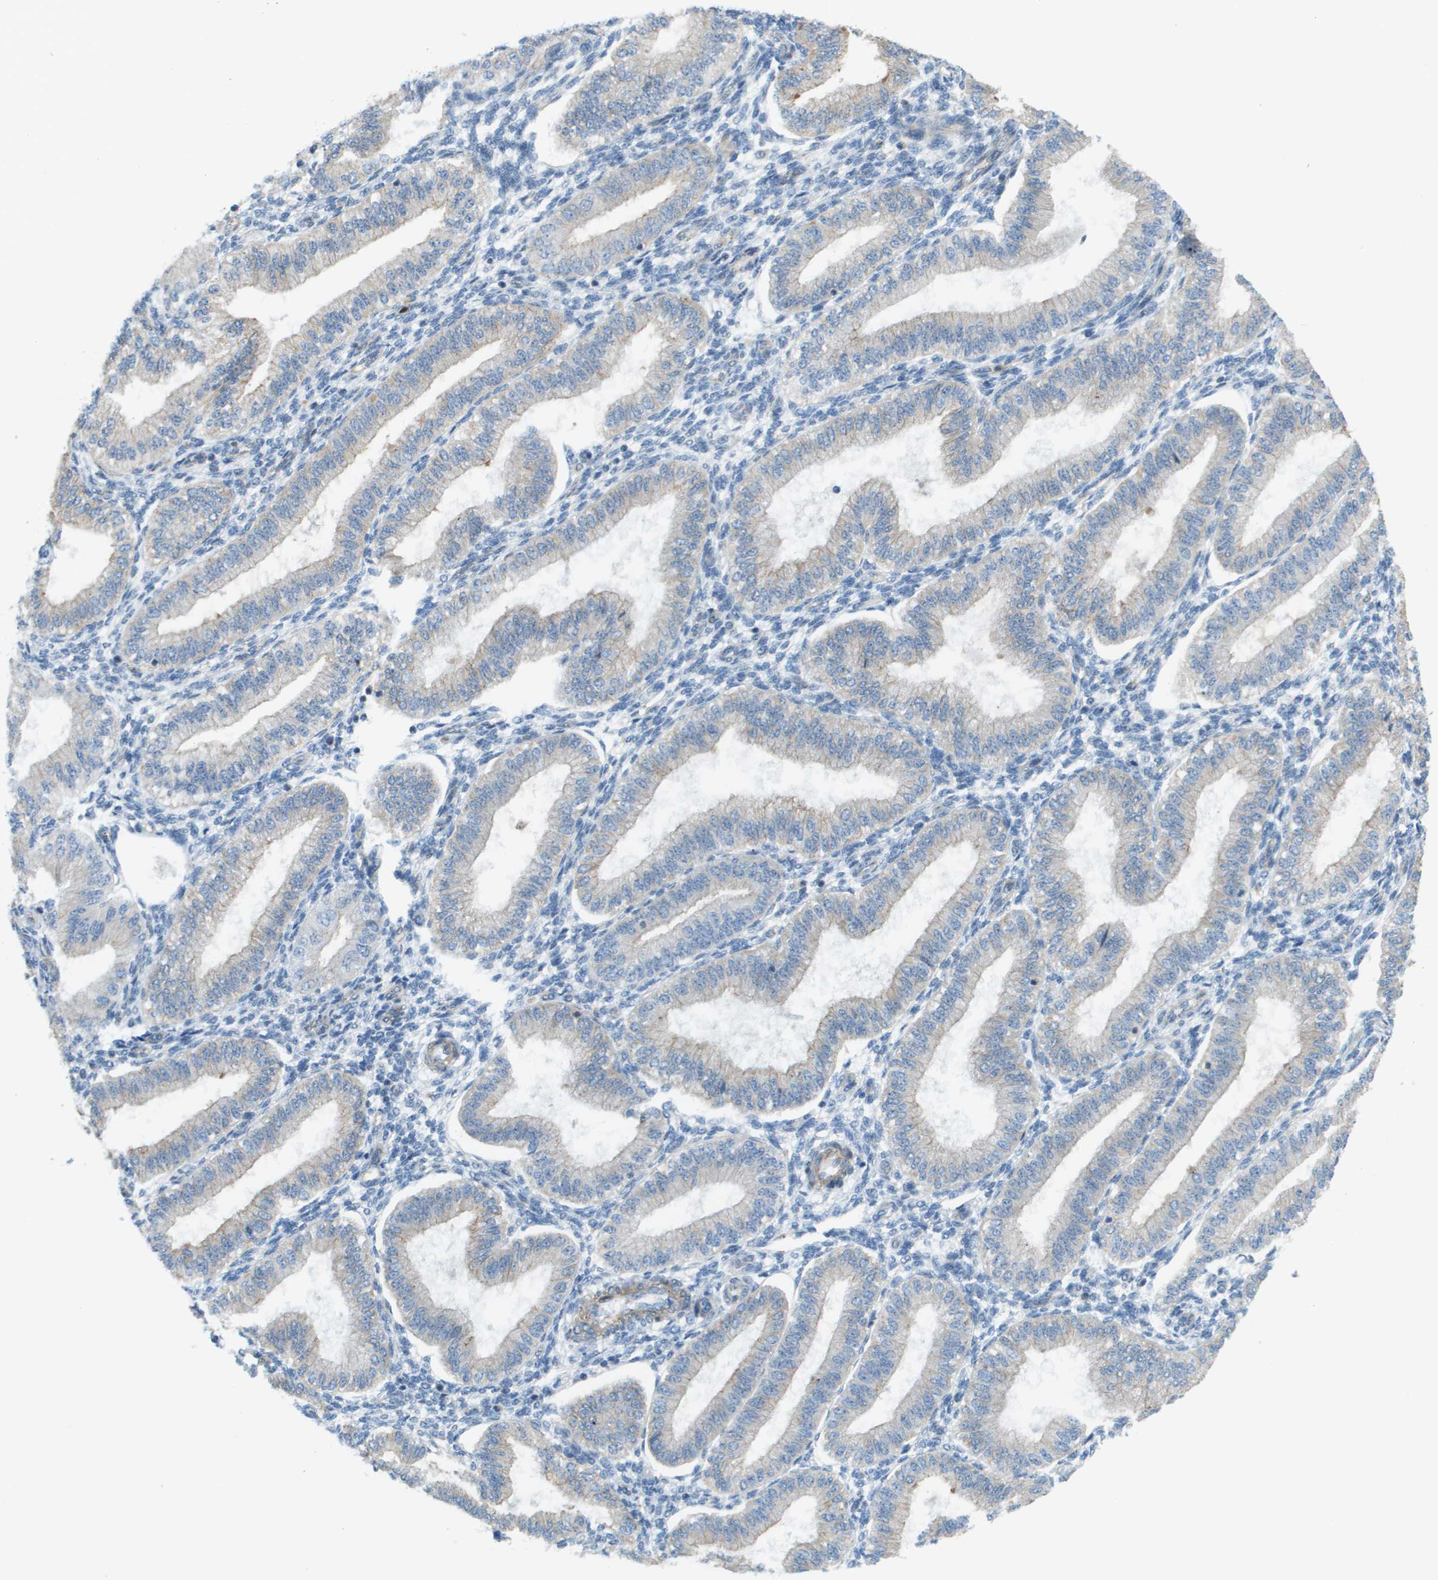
{"staining": {"intensity": "negative", "quantity": "none", "location": "none"}, "tissue": "endometrium", "cell_type": "Cells in endometrial stroma", "image_type": "normal", "snomed": [{"axis": "morphology", "description": "Normal tissue, NOS"}, {"axis": "topography", "description": "Endometrium"}], "caption": "The photomicrograph demonstrates no significant expression in cells in endometrial stroma of endometrium. The staining was performed using DAB to visualize the protein expression in brown, while the nuclei were stained in blue with hematoxylin (Magnification: 20x).", "gene": "MYH11", "patient": {"sex": "female", "age": 39}}